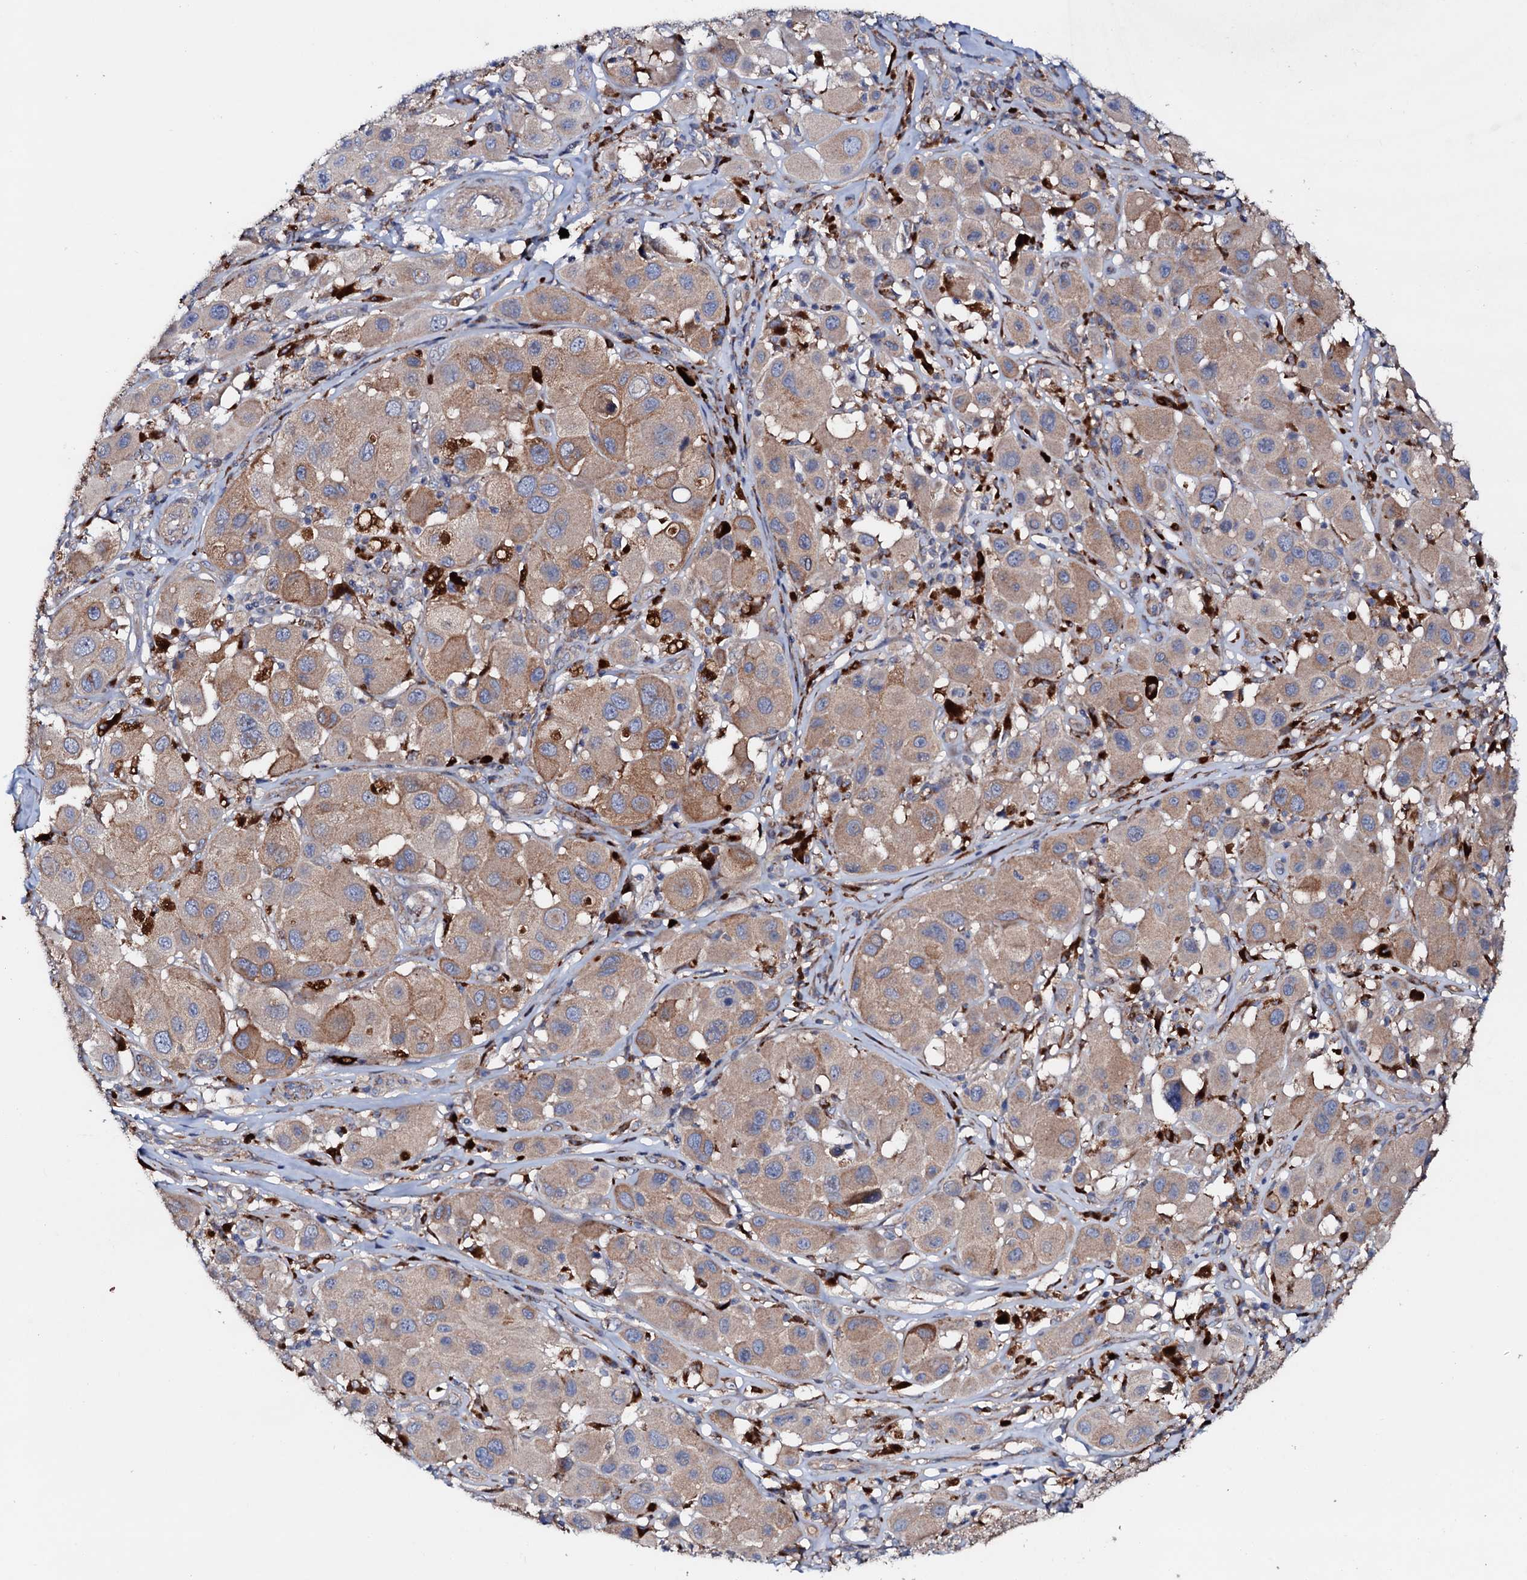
{"staining": {"intensity": "moderate", "quantity": "25%-75%", "location": "cytoplasmic/membranous"}, "tissue": "melanoma", "cell_type": "Tumor cells", "image_type": "cancer", "snomed": [{"axis": "morphology", "description": "Malignant melanoma, Metastatic site"}, {"axis": "topography", "description": "Skin"}], "caption": "Immunohistochemical staining of human melanoma displays medium levels of moderate cytoplasmic/membranous protein positivity in about 25%-75% of tumor cells. The protein of interest is stained brown, and the nuclei are stained in blue (DAB IHC with brightfield microscopy, high magnification).", "gene": "P2RX4", "patient": {"sex": "male", "age": 41}}